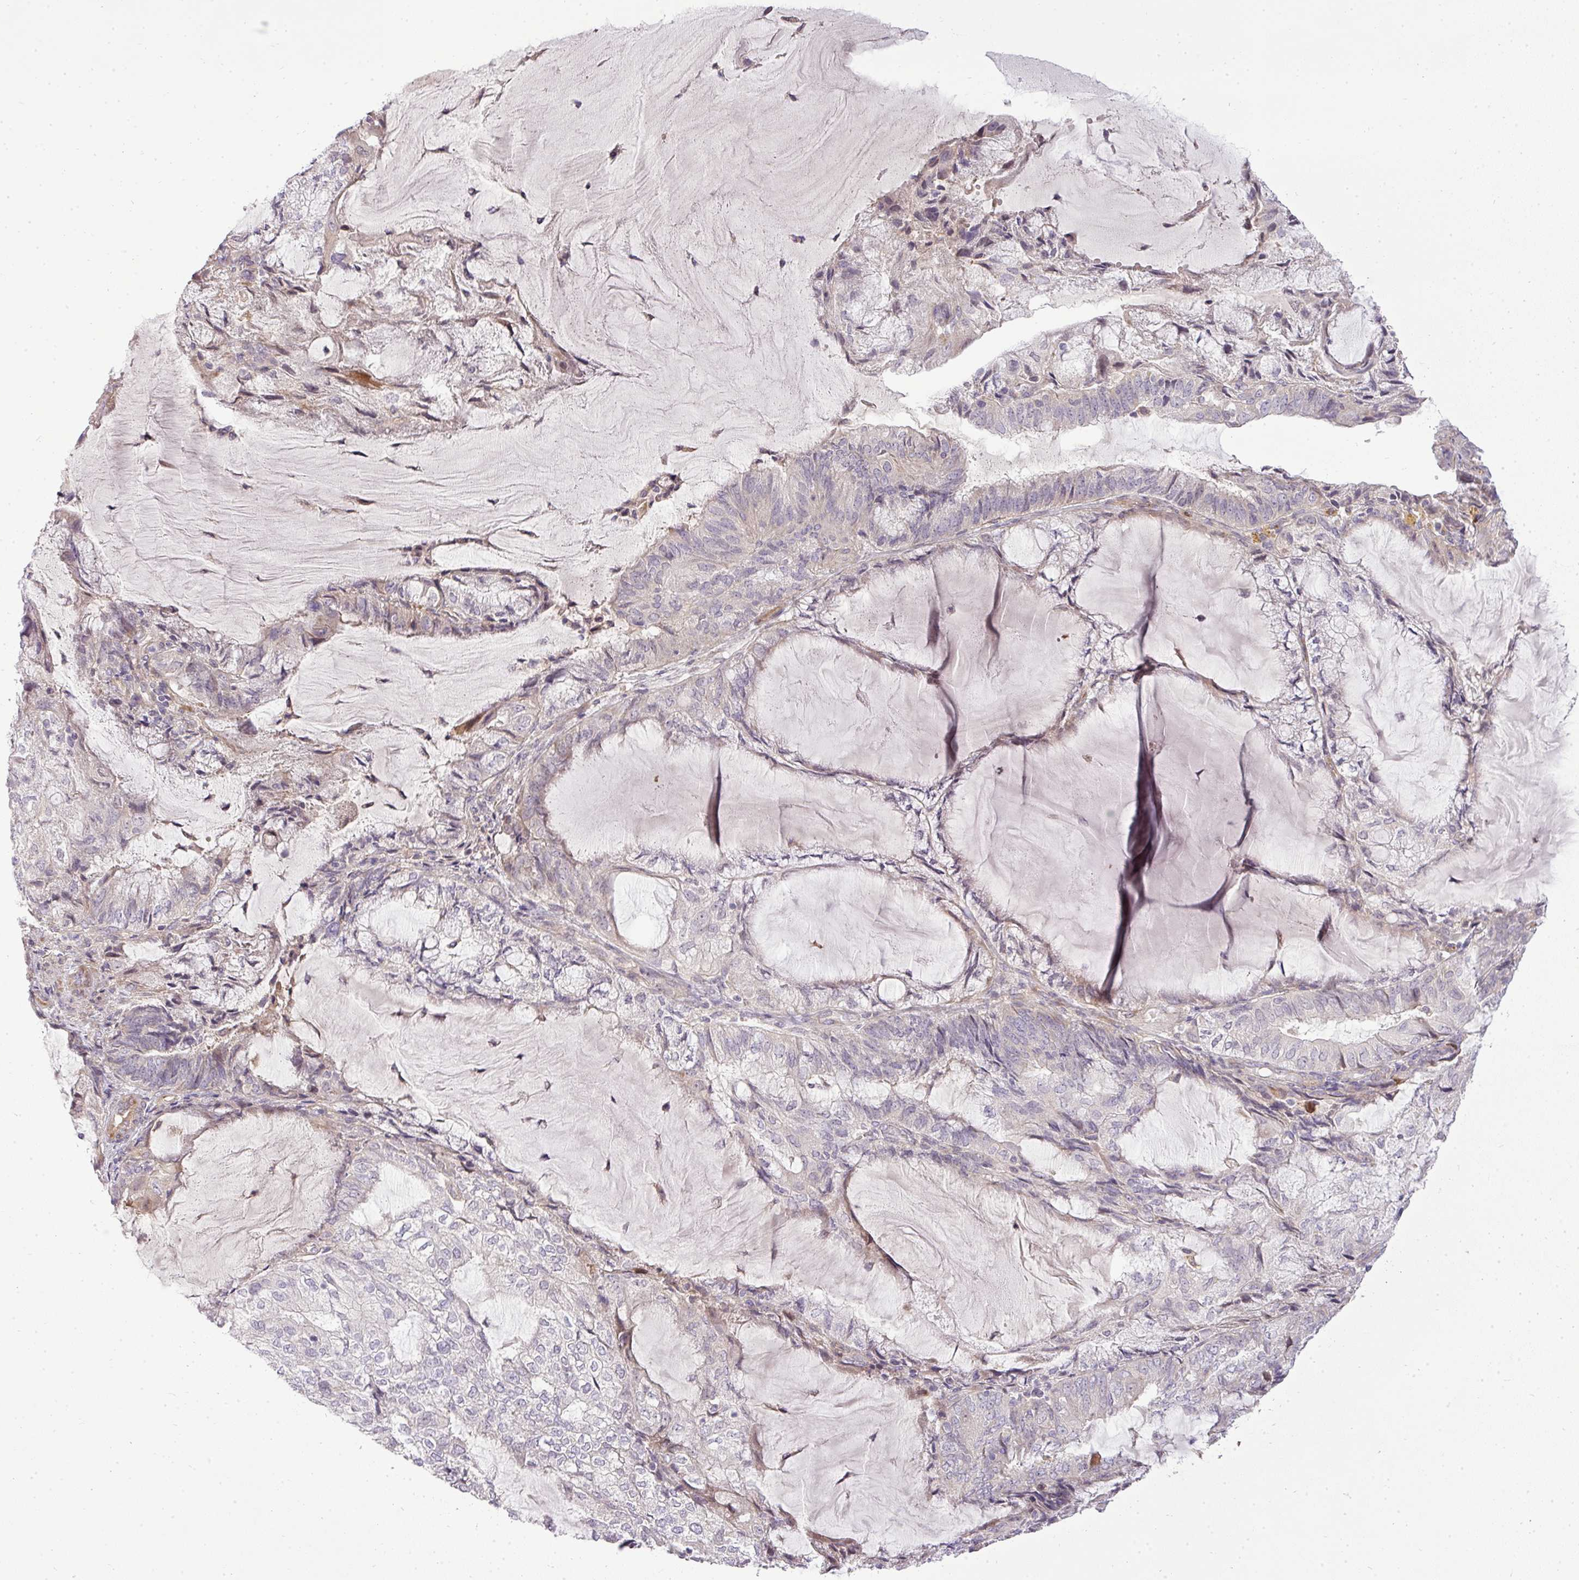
{"staining": {"intensity": "negative", "quantity": "none", "location": "none"}, "tissue": "endometrial cancer", "cell_type": "Tumor cells", "image_type": "cancer", "snomed": [{"axis": "morphology", "description": "Adenocarcinoma, NOS"}, {"axis": "topography", "description": "Endometrium"}], "caption": "DAB immunohistochemical staining of human endometrial adenocarcinoma displays no significant expression in tumor cells.", "gene": "PDRG1", "patient": {"sex": "female", "age": 81}}